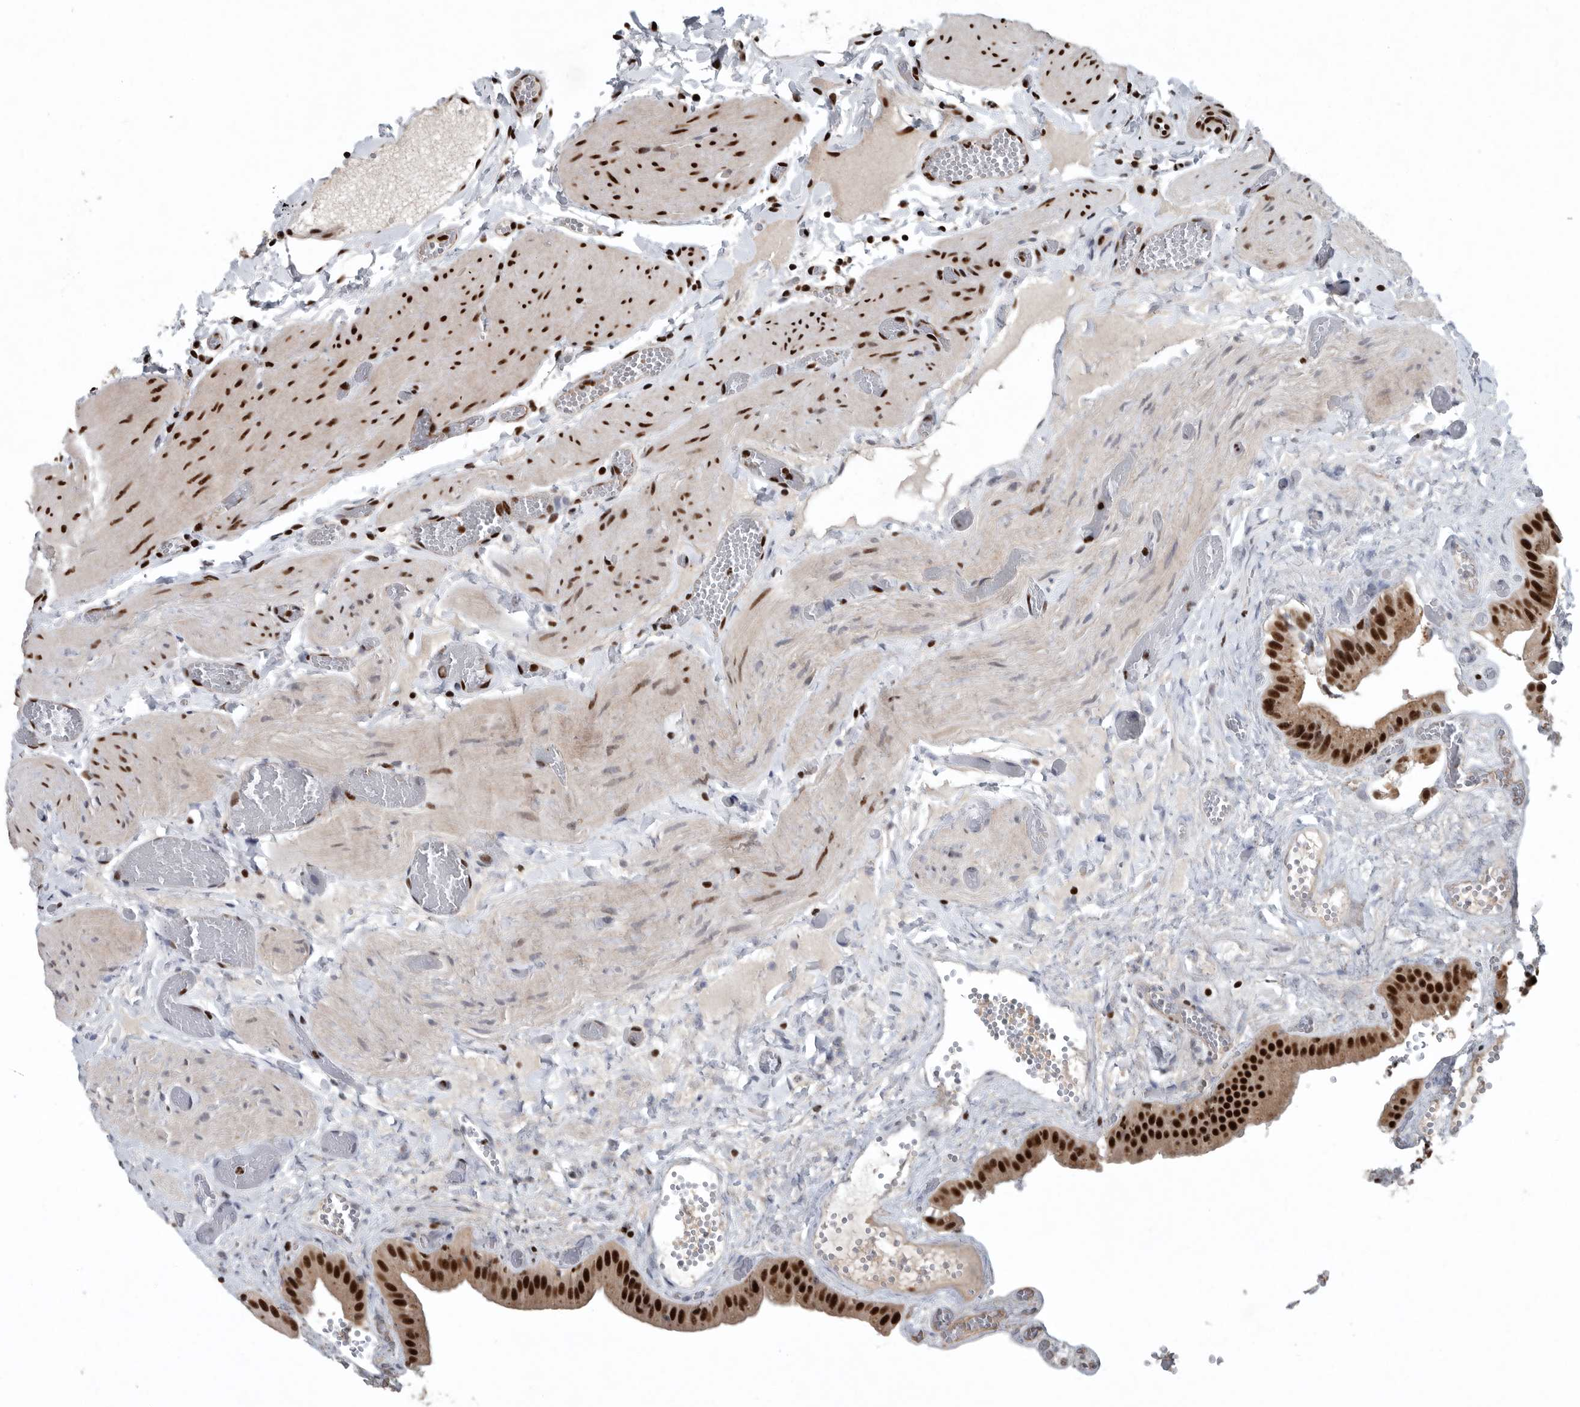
{"staining": {"intensity": "strong", "quantity": ">75%", "location": "nuclear"}, "tissue": "gallbladder", "cell_type": "Glandular cells", "image_type": "normal", "snomed": [{"axis": "morphology", "description": "Normal tissue, NOS"}, {"axis": "topography", "description": "Gallbladder"}], "caption": "Strong nuclear protein expression is identified in approximately >75% of glandular cells in gallbladder.", "gene": "SENP7", "patient": {"sex": "female", "age": 64}}